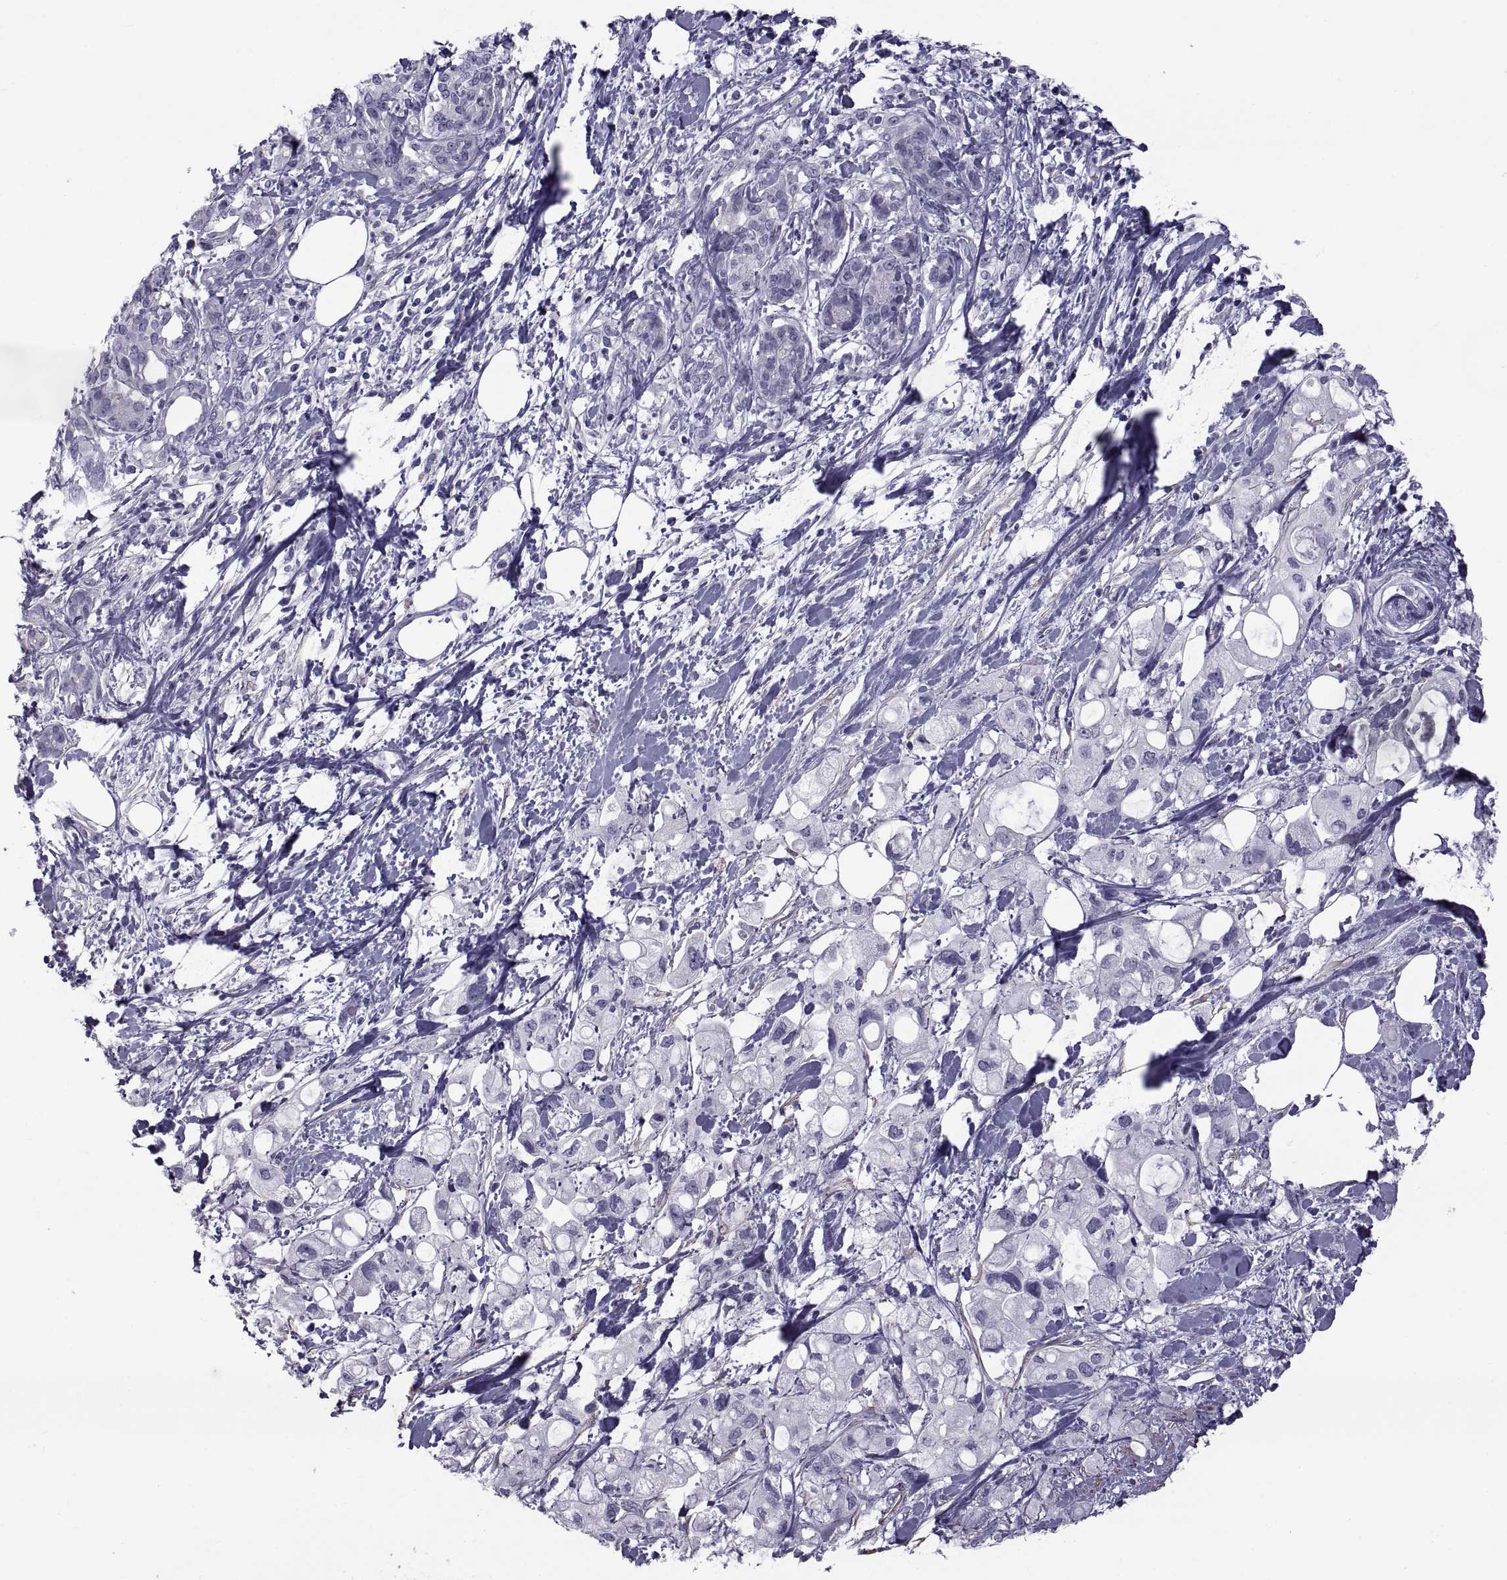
{"staining": {"intensity": "negative", "quantity": "none", "location": "none"}, "tissue": "pancreatic cancer", "cell_type": "Tumor cells", "image_type": "cancer", "snomed": [{"axis": "morphology", "description": "Adenocarcinoma, NOS"}, {"axis": "topography", "description": "Pancreas"}], "caption": "High power microscopy histopathology image of an IHC image of pancreatic cancer (adenocarcinoma), revealing no significant expression in tumor cells.", "gene": "MAGEB1", "patient": {"sex": "female", "age": 56}}